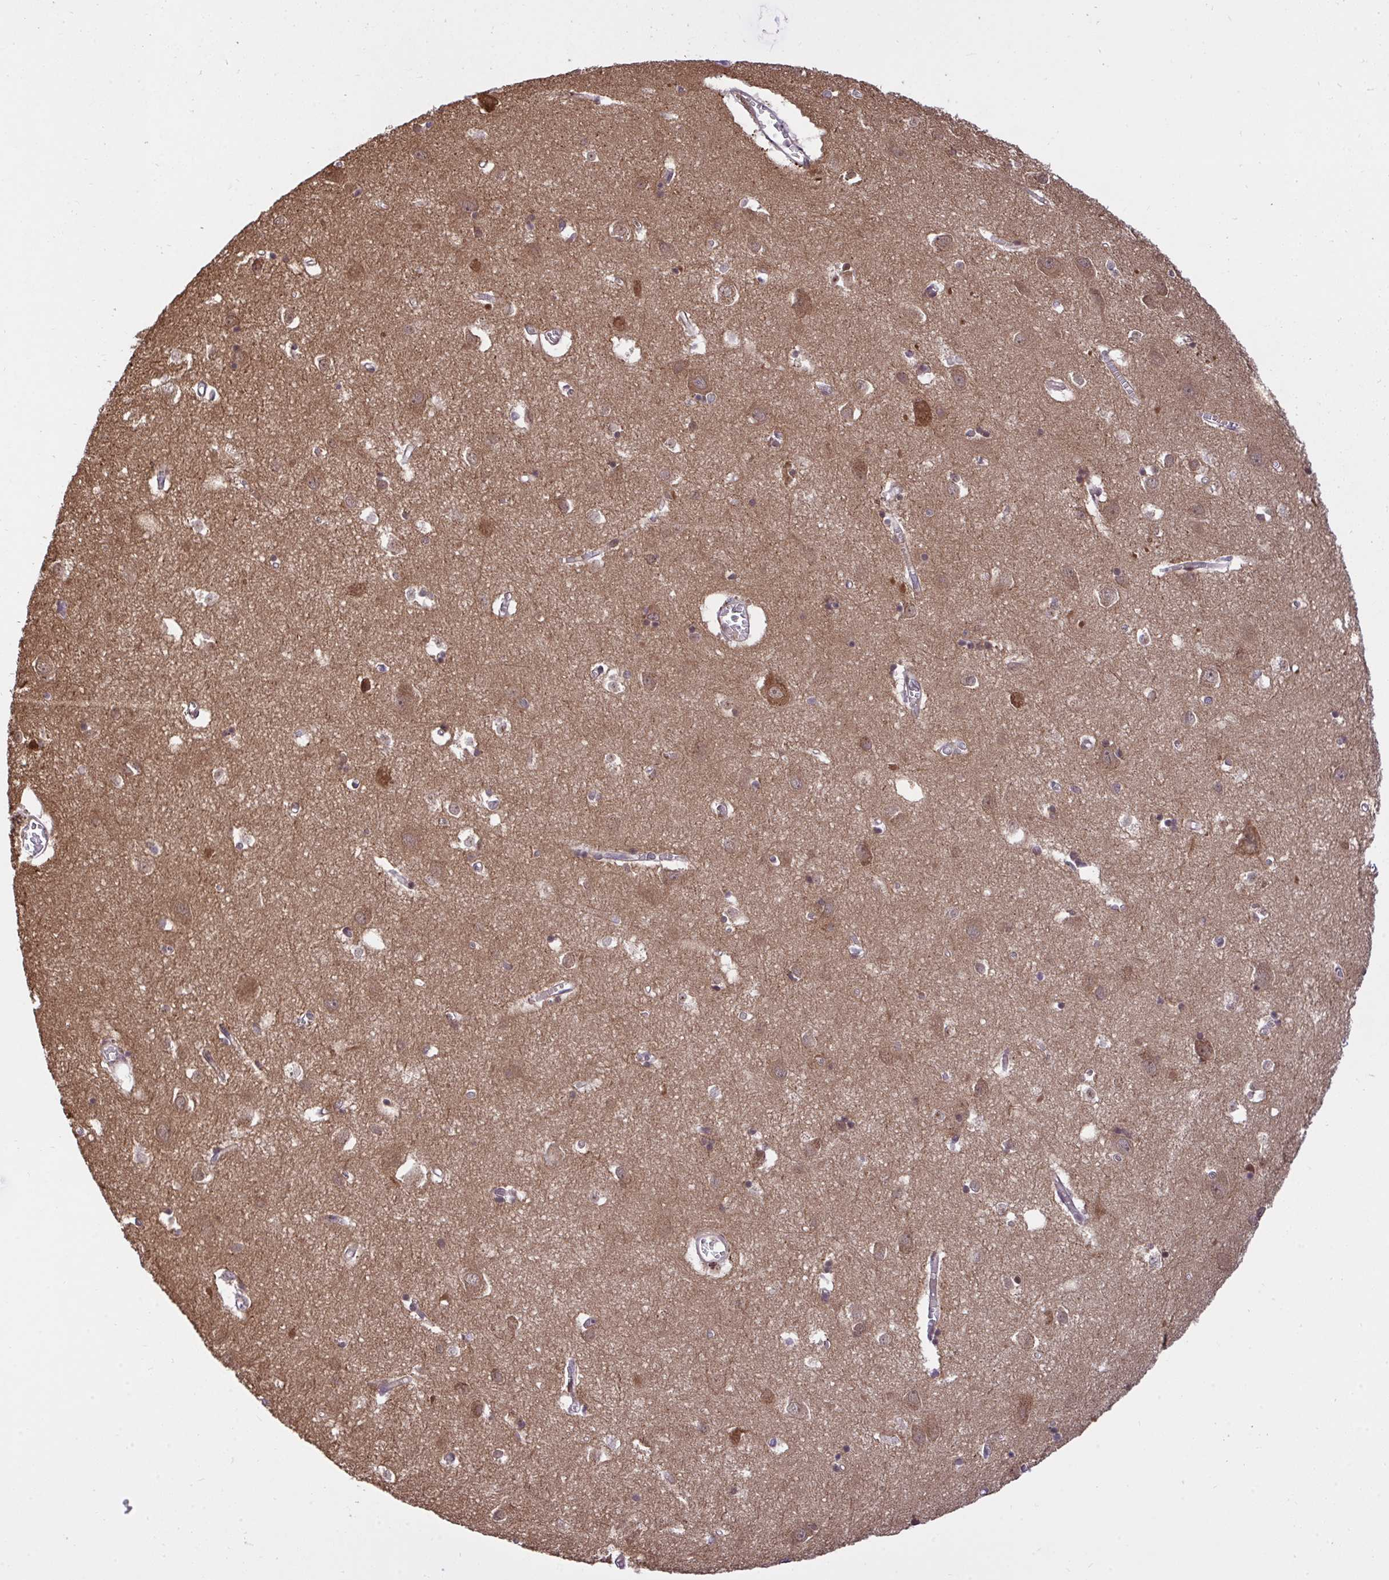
{"staining": {"intensity": "negative", "quantity": "none", "location": "none"}, "tissue": "cerebral cortex", "cell_type": "Endothelial cells", "image_type": "normal", "snomed": [{"axis": "morphology", "description": "Normal tissue, NOS"}, {"axis": "topography", "description": "Cerebral cortex"}], "caption": "Immunohistochemistry (IHC) of benign human cerebral cortex demonstrates no expression in endothelial cells. (Immunohistochemistry (IHC), brightfield microscopy, high magnification).", "gene": "ERI1", "patient": {"sex": "male", "age": 70}}